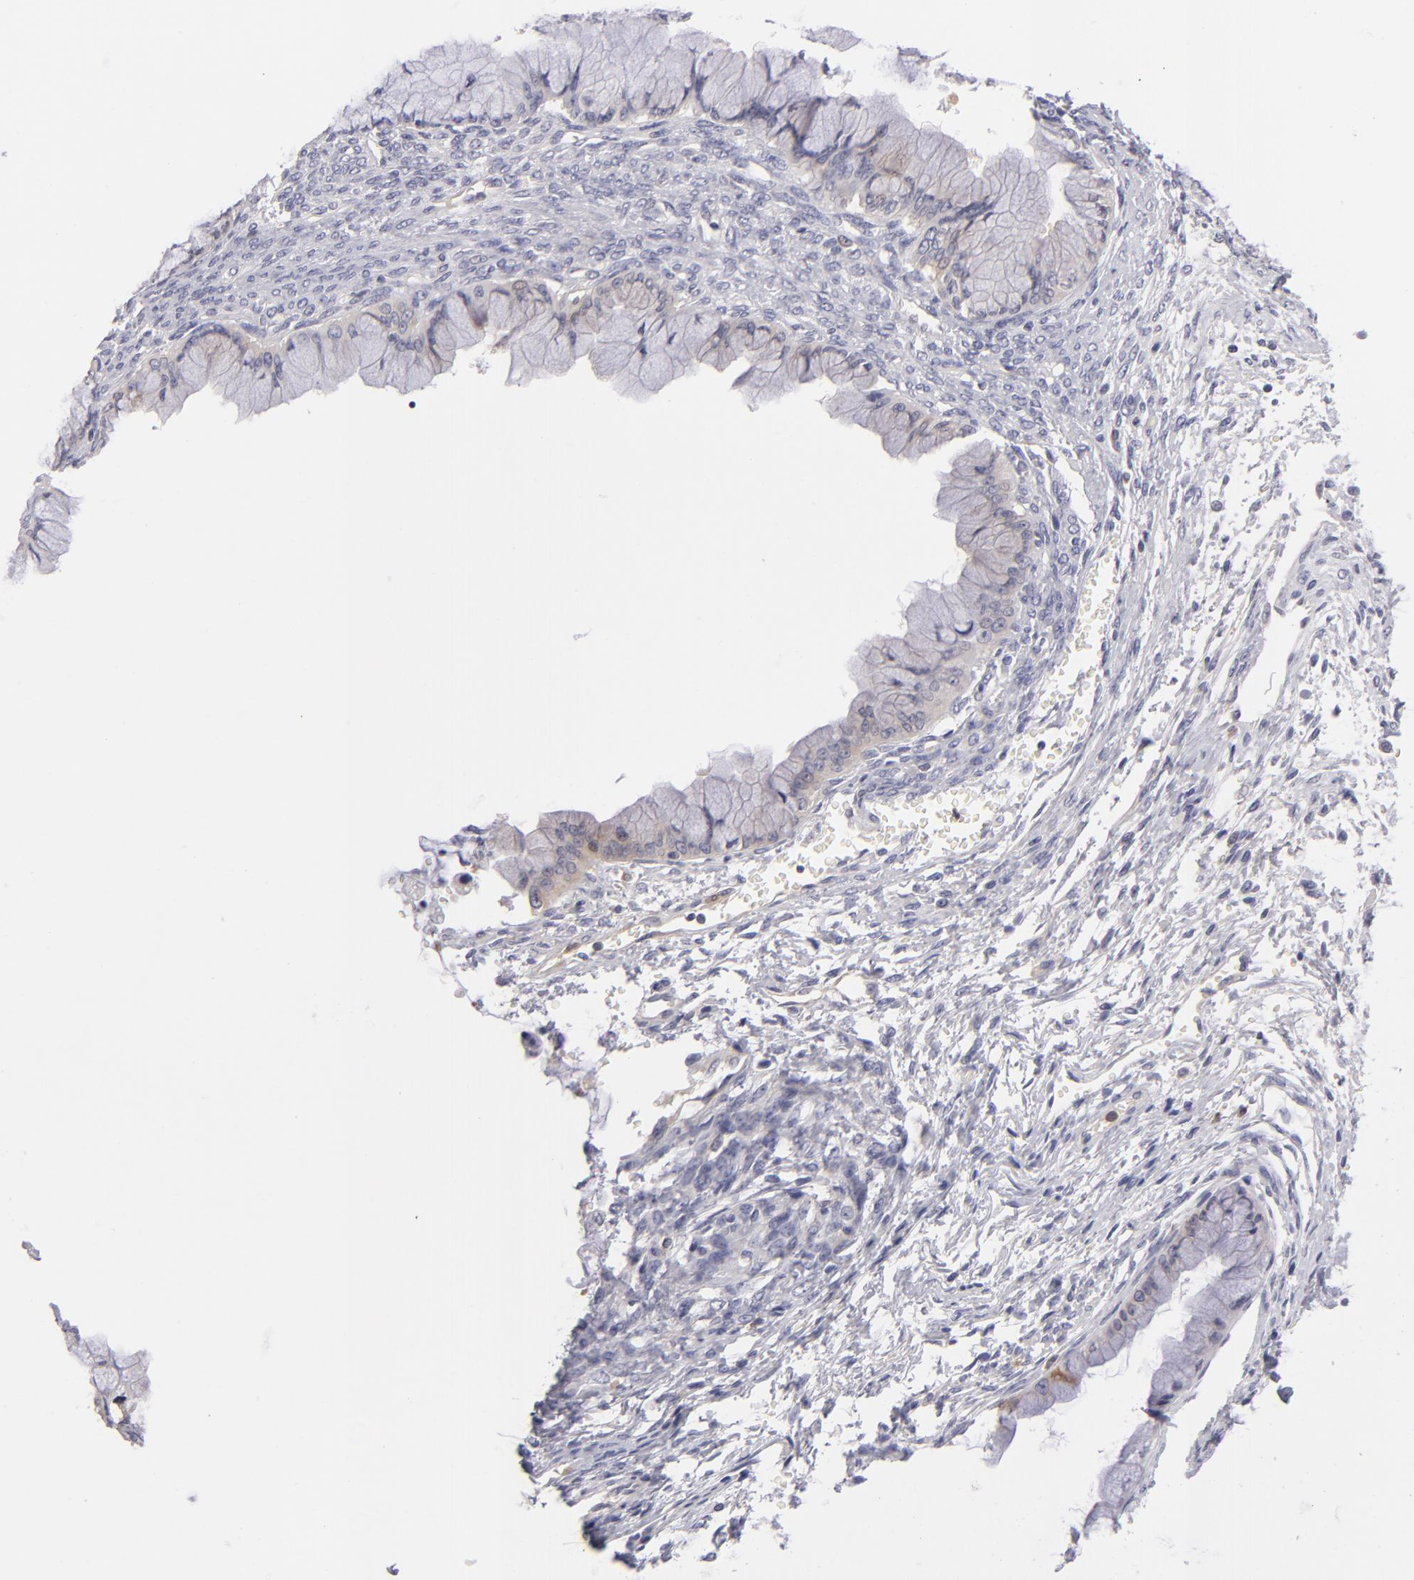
{"staining": {"intensity": "weak", "quantity": "<25%", "location": "cytoplasmic/membranous"}, "tissue": "ovarian cancer", "cell_type": "Tumor cells", "image_type": "cancer", "snomed": [{"axis": "morphology", "description": "Cystadenocarcinoma, mucinous, NOS"}, {"axis": "topography", "description": "Ovary"}], "caption": "IHC image of human ovarian cancer stained for a protein (brown), which reveals no staining in tumor cells. (Stains: DAB immunohistochemistry (IHC) with hematoxylin counter stain, Microscopy: brightfield microscopy at high magnification).", "gene": "MMP10", "patient": {"sex": "female", "age": 63}}